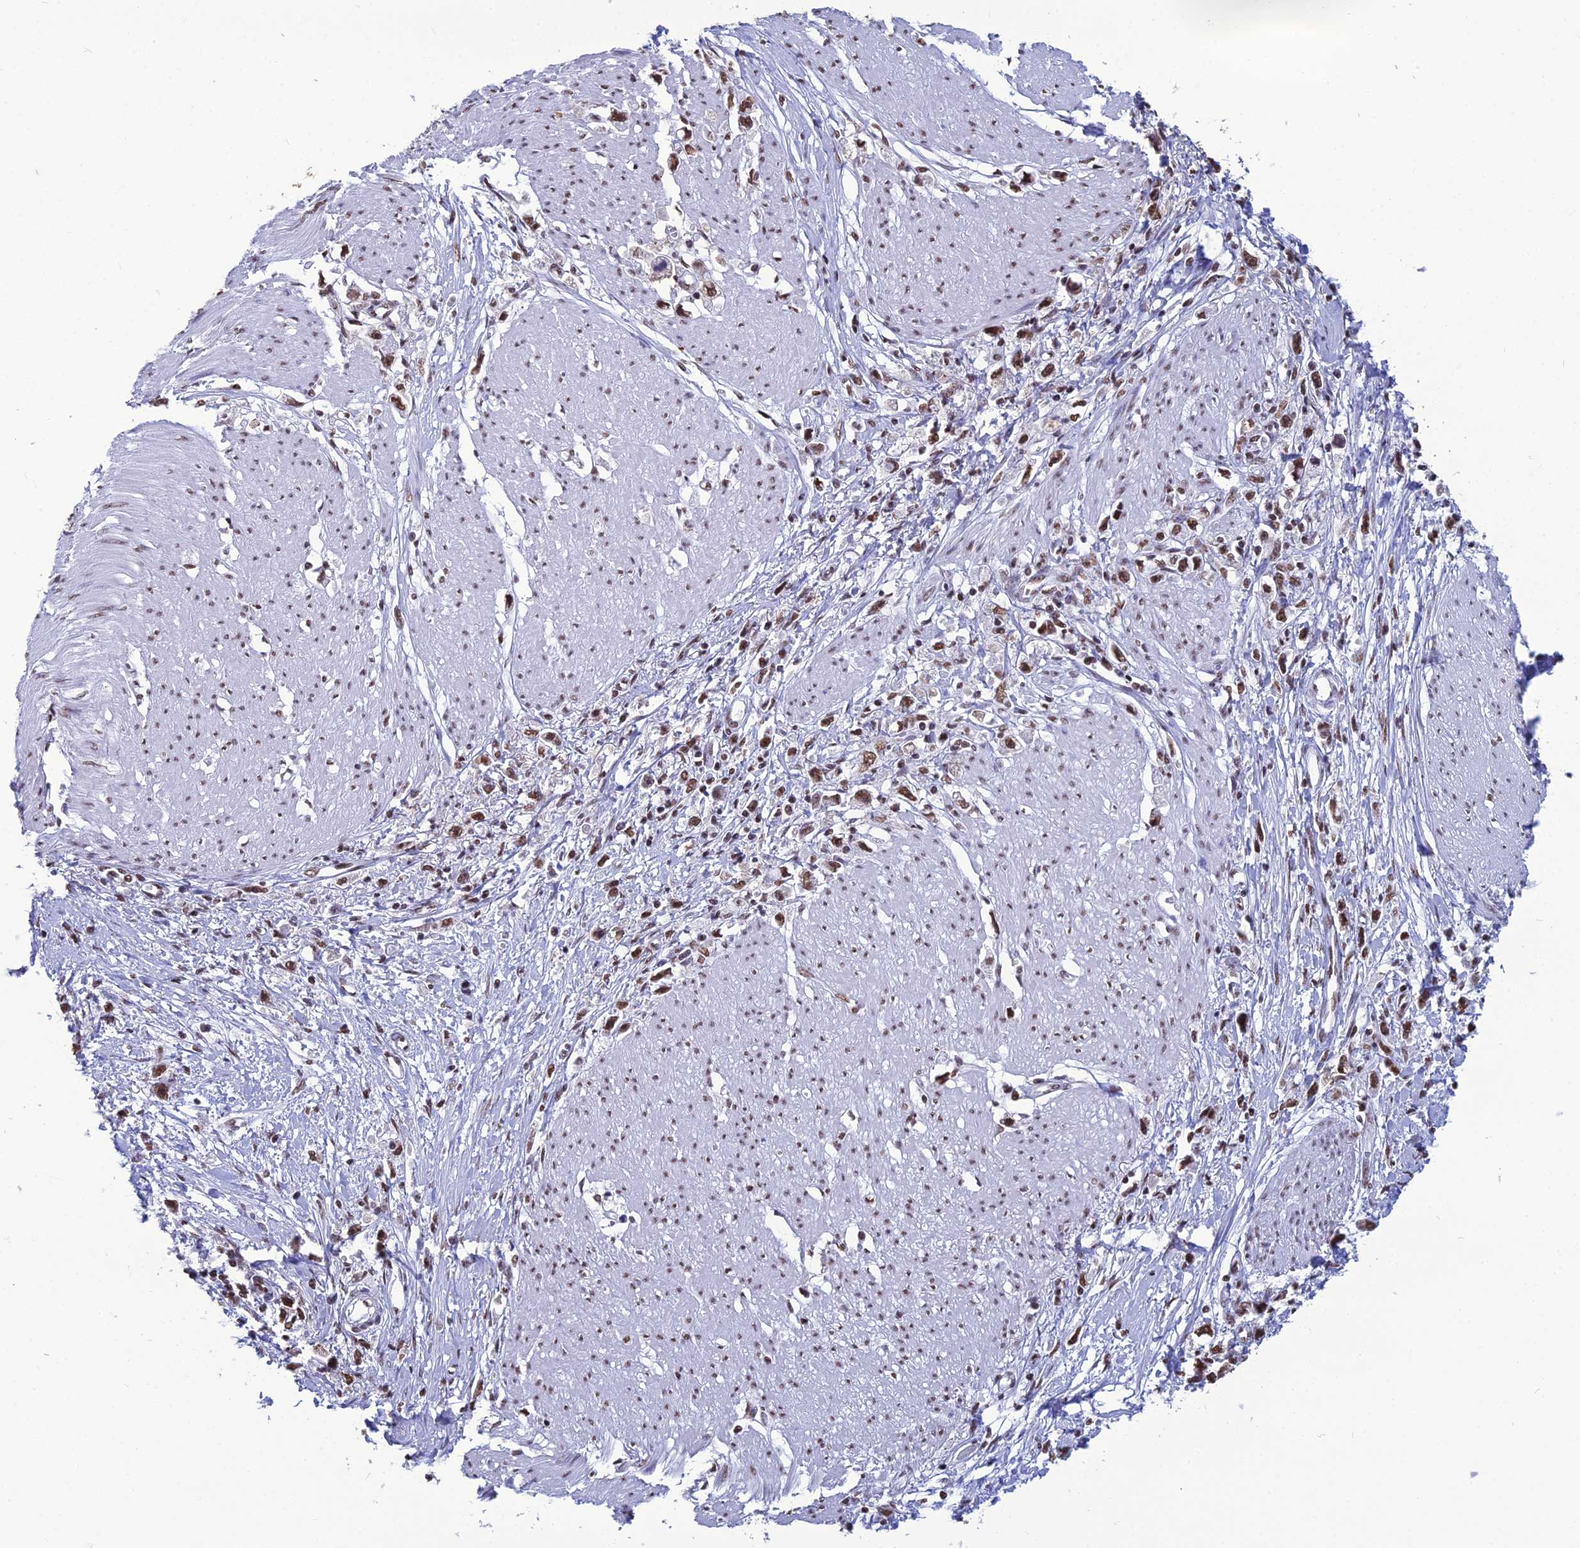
{"staining": {"intensity": "strong", "quantity": ">75%", "location": "nuclear"}, "tissue": "stomach cancer", "cell_type": "Tumor cells", "image_type": "cancer", "snomed": [{"axis": "morphology", "description": "Adenocarcinoma, NOS"}, {"axis": "topography", "description": "Stomach"}], "caption": "IHC micrograph of human stomach cancer (adenocarcinoma) stained for a protein (brown), which displays high levels of strong nuclear expression in about >75% of tumor cells.", "gene": "PRAMEF12", "patient": {"sex": "female", "age": 59}}